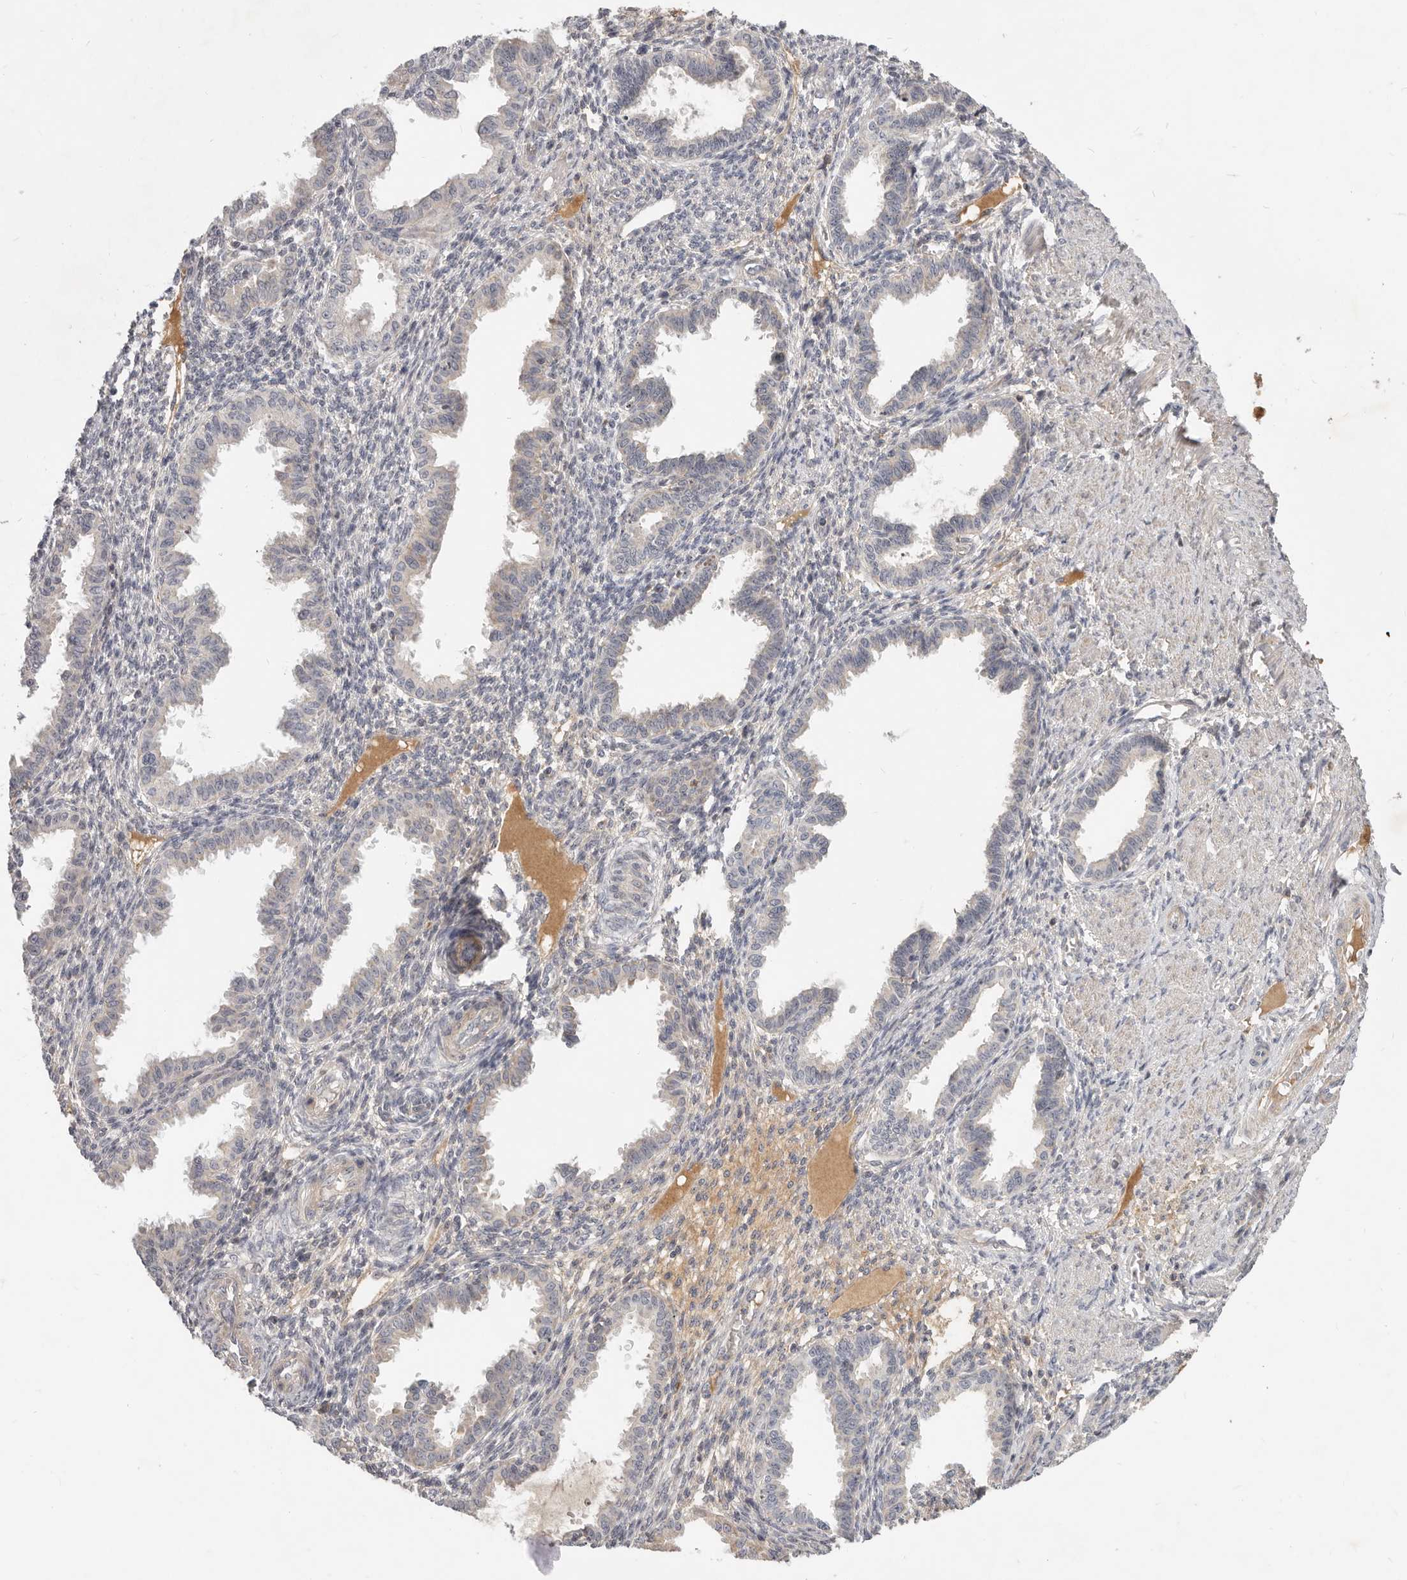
{"staining": {"intensity": "negative", "quantity": "none", "location": "none"}, "tissue": "endometrium", "cell_type": "Cells in endometrial stroma", "image_type": "normal", "snomed": [{"axis": "morphology", "description": "Normal tissue, NOS"}, {"axis": "topography", "description": "Endometrium"}], "caption": "The photomicrograph reveals no significant positivity in cells in endometrial stroma of endometrium. (Stains: DAB (3,3'-diaminobenzidine) IHC with hematoxylin counter stain, Microscopy: brightfield microscopy at high magnification).", "gene": "MICALL2", "patient": {"sex": "female", "age": 33}}